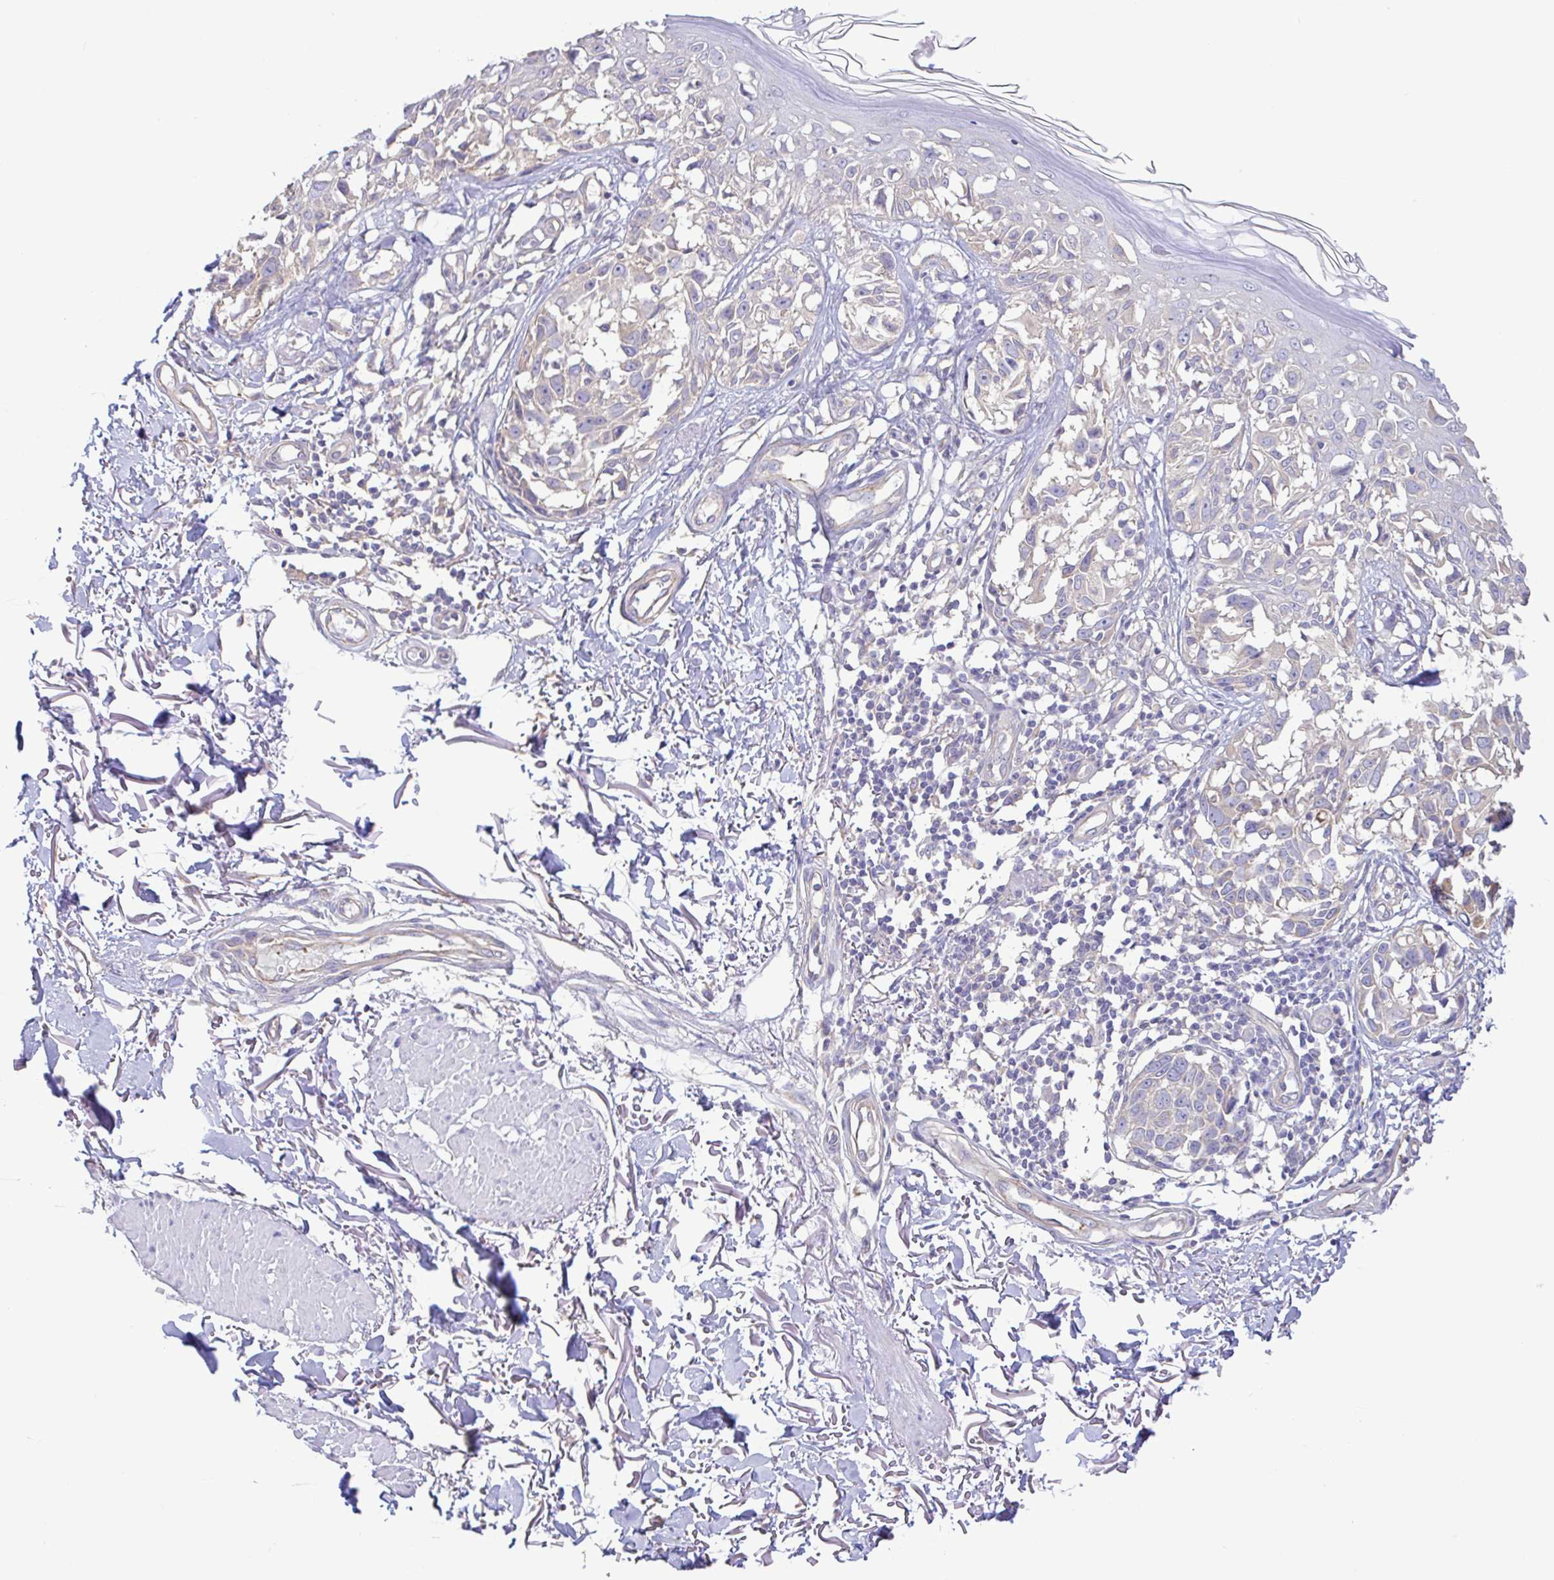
{"staining": {"intensity": "negative", "quantity": "none", "location": "none"}, "tissue": "melanoma", "cell_type": "Tumor cells", "image_type": "cancer", "snomed": [{"axis": "morphology", "description": "Malignant melanoma, NOS"}, {"axis": "topography", "description": "Skin"}], "caption": "Immunohistochemistry micrograph of neoplastic tissue: human melanoma stained with DAB (3,3'-diaminobenzidine) reveals no significant protein positivity in tumor cells.", "gene": "PLCD4", "patient": {"sex": "male", "age": 73}}